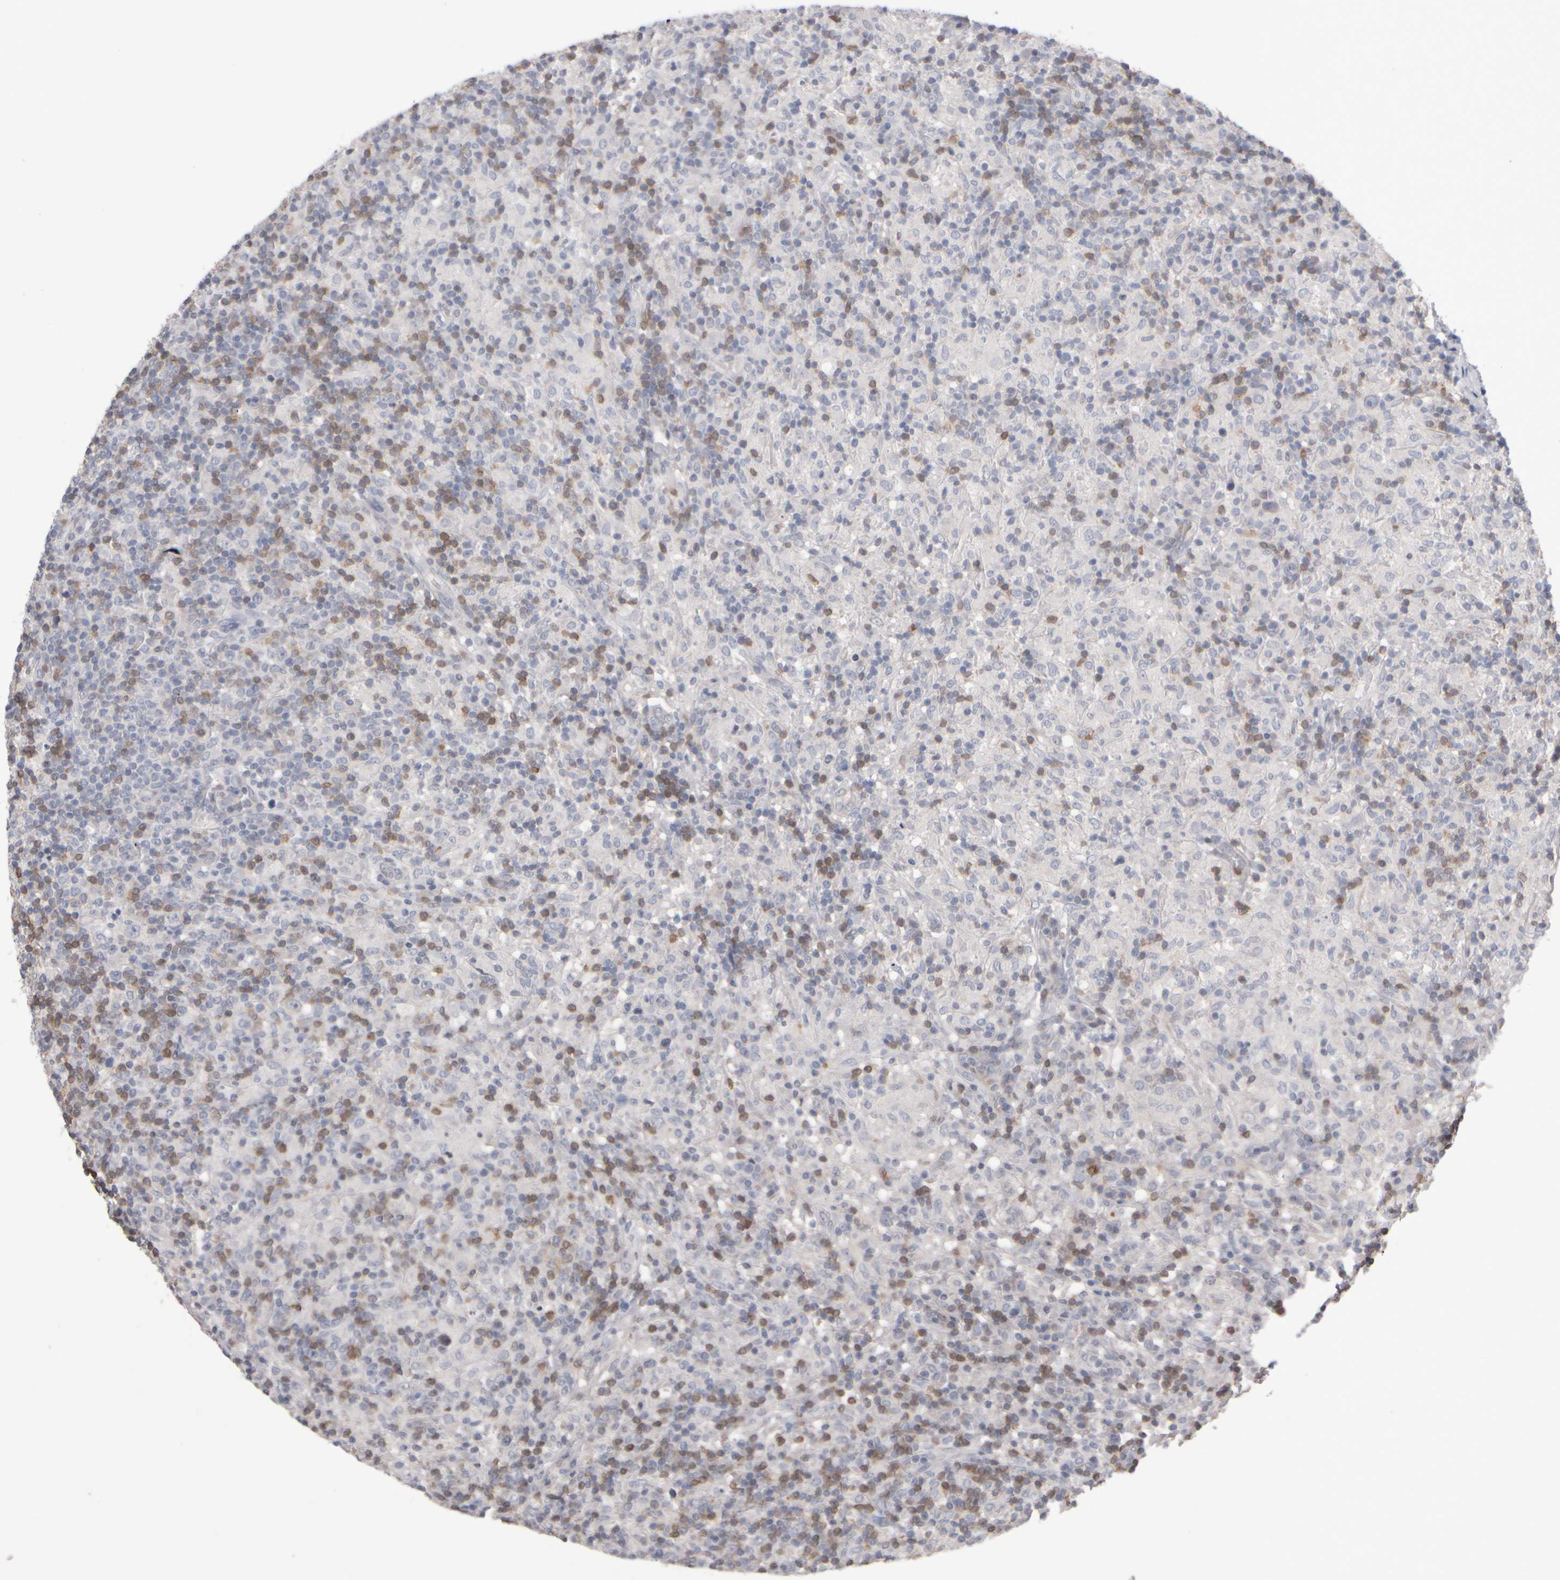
{"staining": {"intensity": "negative", "quantity": "none", "location": "none"}, "tissue": "lymphoma", "cell_type": "Tumor cells", "image_type": "cancer", "snomed": [{"axis": "morphology", "description": "Hodgkin's disease, NOS"}, {"axis": "topography", "description": "Lymph node"}], "caption": "Immunohistochemistry photomicrograph of lymphoma stained for a protein (brown), which exhibits no staining in tumor cells.", "gene": "EPHX2", "patient": {"sex": "male", "age": 70}}